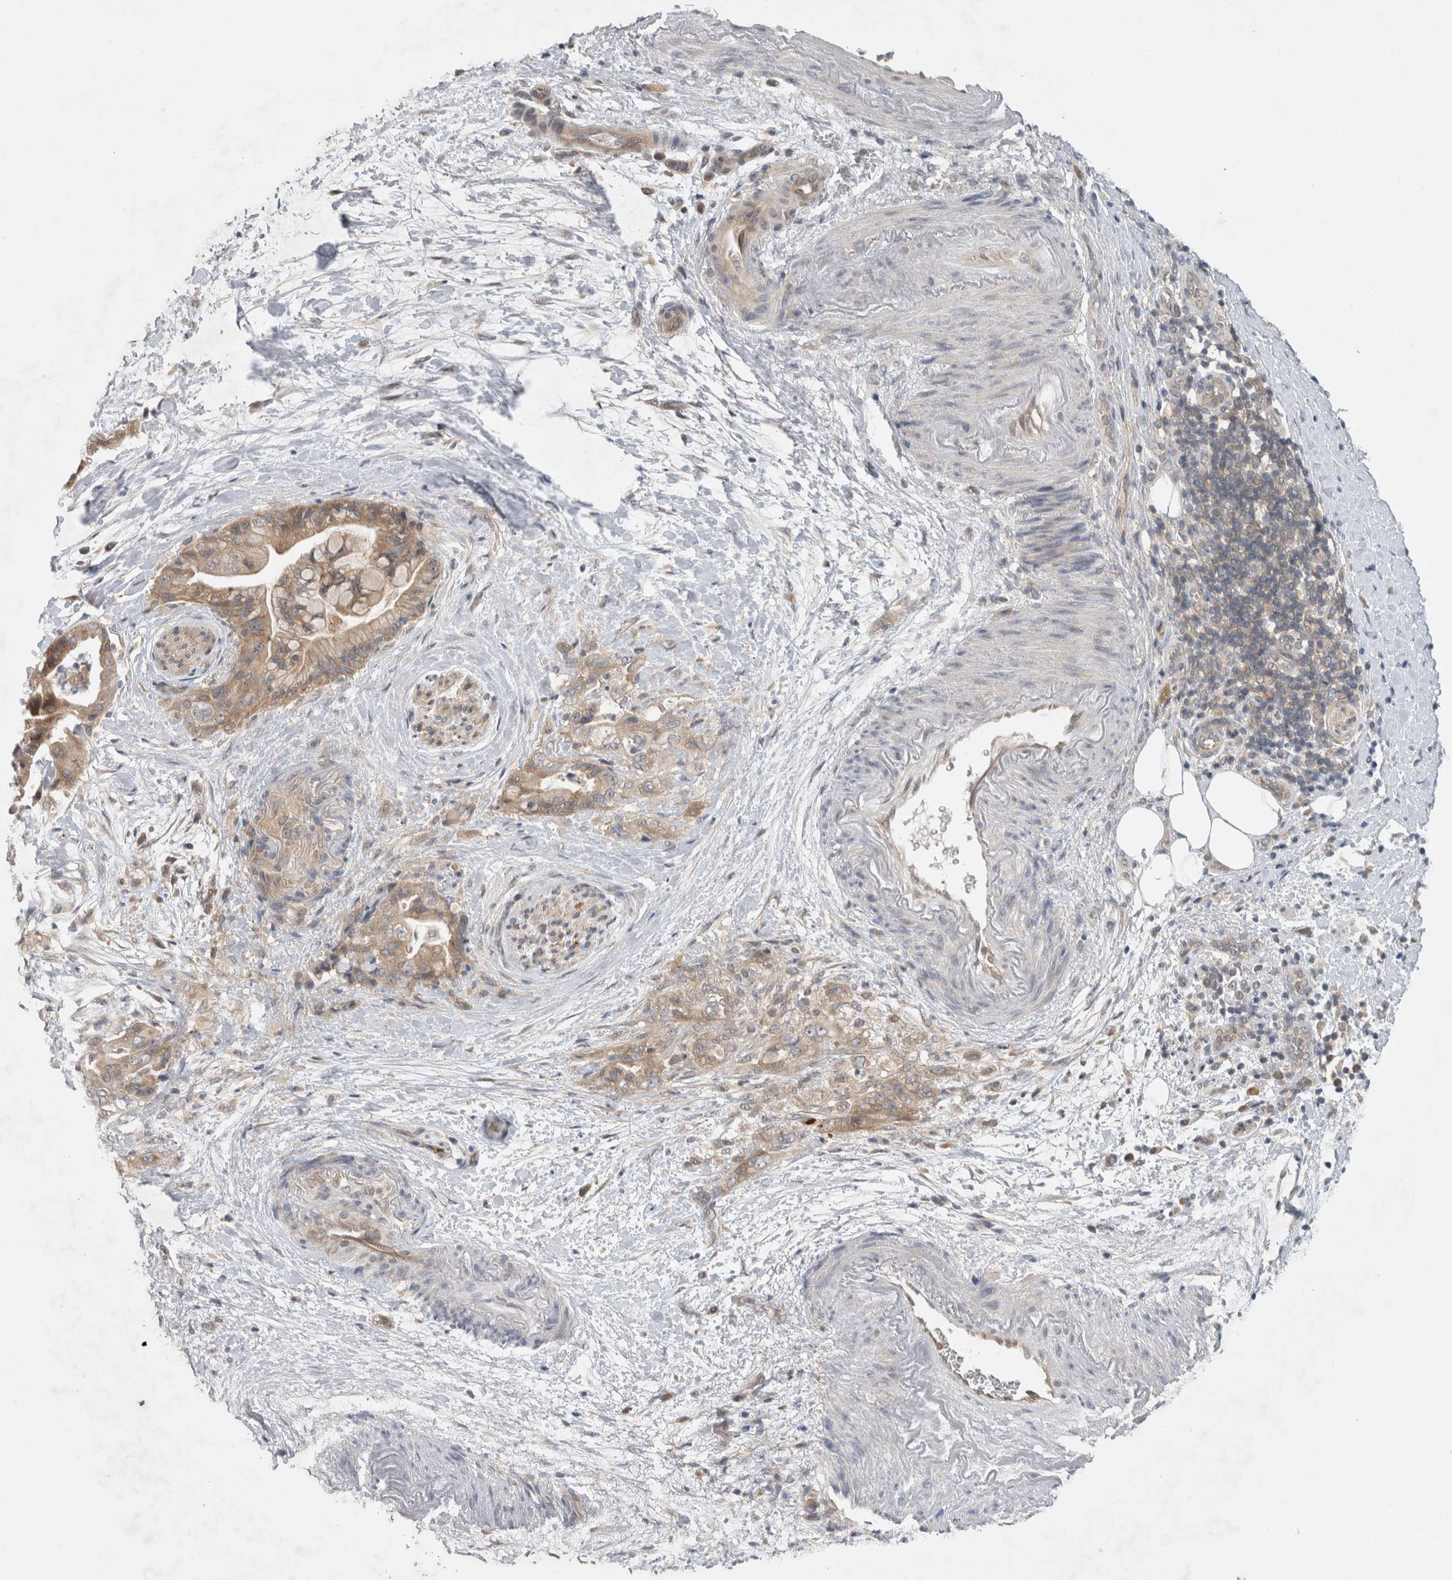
{"staining": {"intensity": "moderate", "quantity": ">75%", "location": "cytoplasmic/membranous"}, "tissue": "pancreatic cancer", "cell_type": "Tumor cells", "image_type": "cancer", "snomed": [{"axis": "morphology", "description": "Adenocarcinoma, NOS"}, {"axis": "topography", "description": "Pancreas"}], "caption": "A high-resolution micrograph shows IHC staining of adenocarcinoma (pancreatic), which shows moderate cytoplasmic/membranous positivity in approximately >75% of tumor cells.", "gene": "AASDHPPT", "patient": {"sex": "male", "age": 59}}